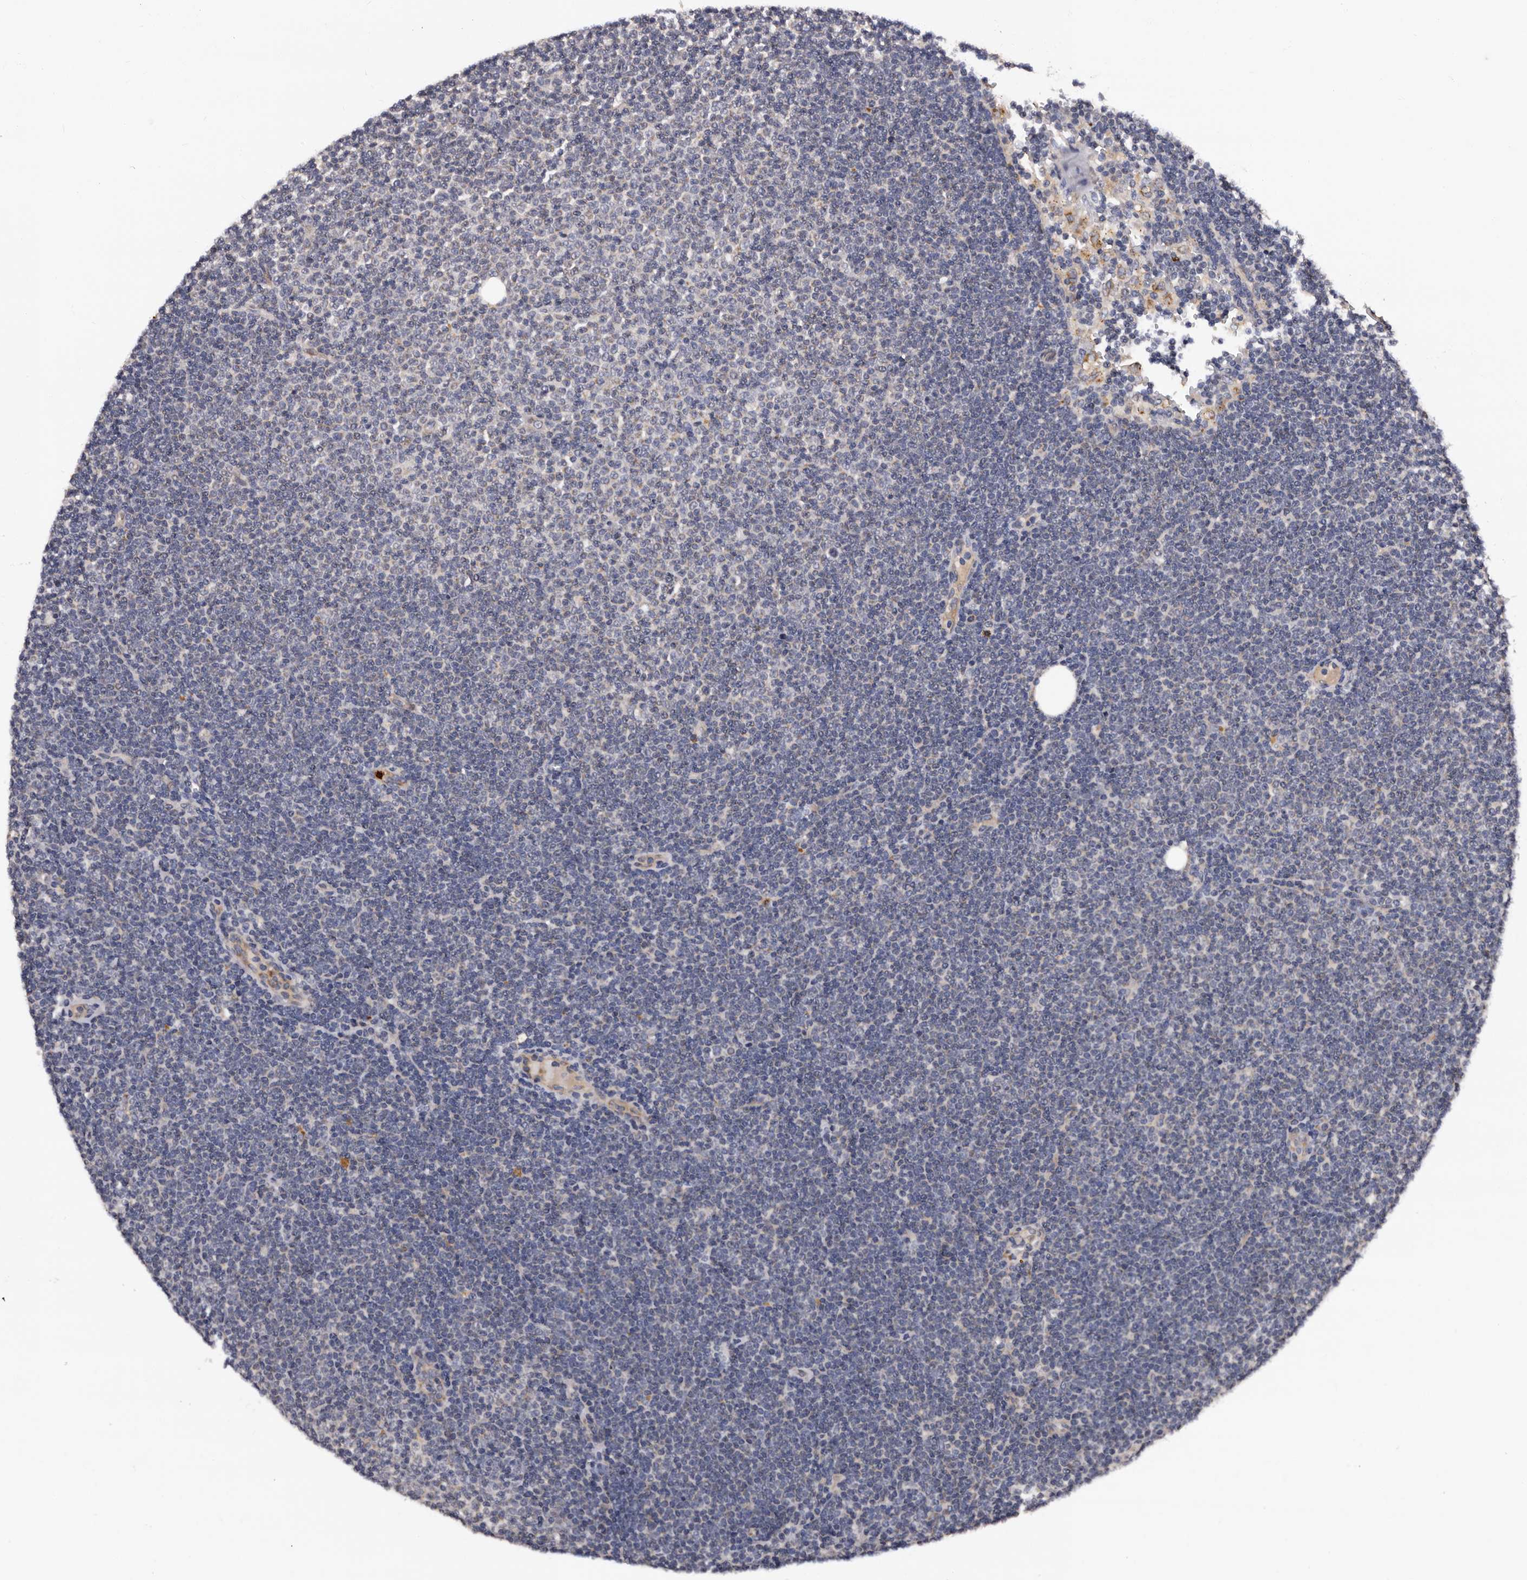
{"staining": {"intensity": "negative", "quantity": "none", "location": "none"}, "tissue": "lymphoma", "cell_type": "Tumor cells", "image_type": "cancer", "snomed": [{"axis": "morphology", "description": "Malignant lymphoma, non-Hodgkin's type, Low grade"}, {"axis": "topography", "description": "Lymph node"}], "caption": "The micrograph displays no staining of tumor cells in lymphoma. The staining is performed using DAB brown chromogen with nuclei counter-stained in using hematoxylin.", "gene": "ADCK5", "patient": {"sex": "female", "age": 53}}